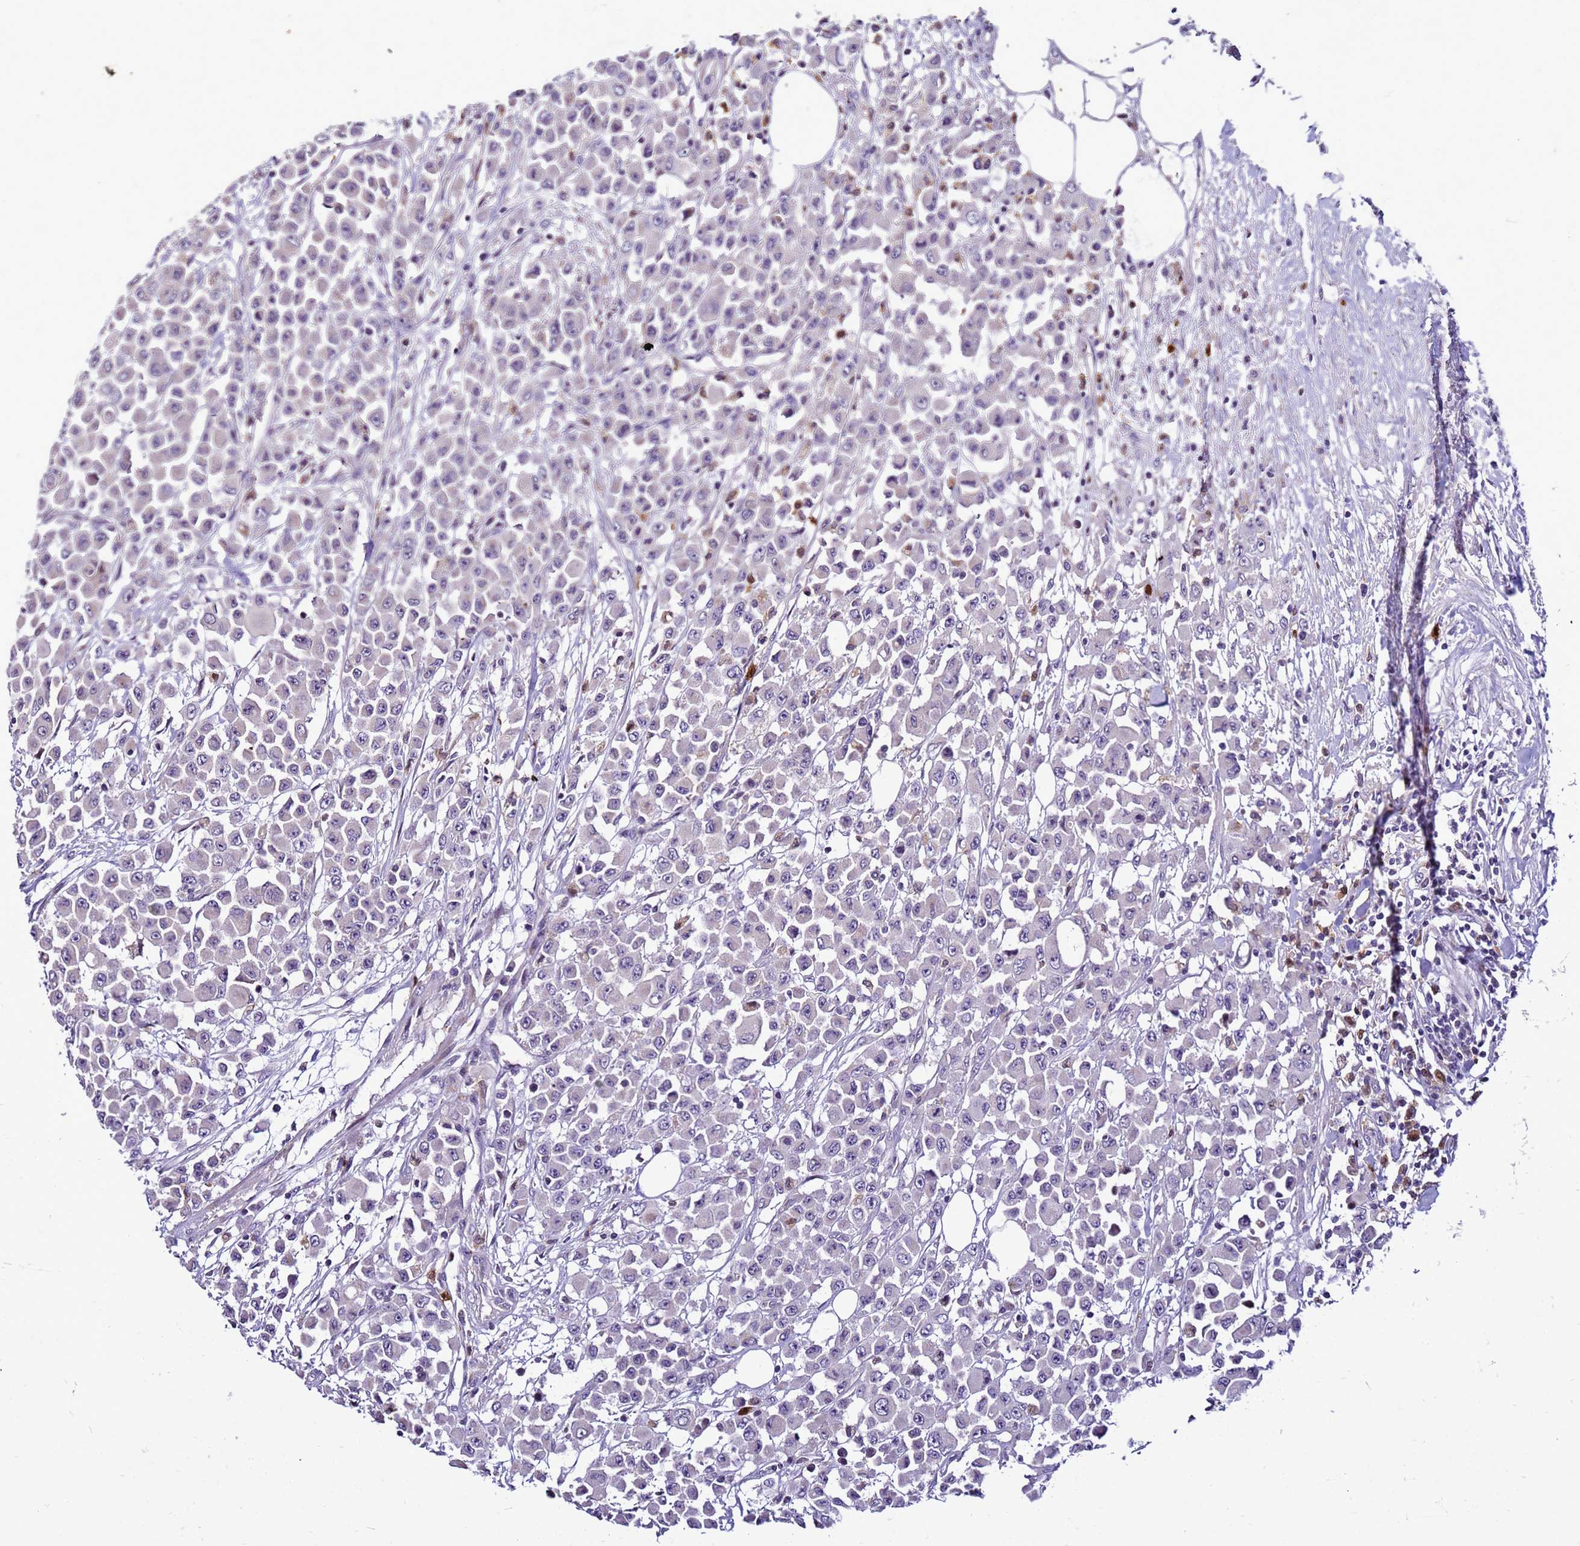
{"staining": {"intensity": "negative", "quantity": "none", "location": "none"}, "tissue": "colorectal cancer", "cell_type": "Tumor cells", "image_type": "cancer", "snomed": [{"axis": "morphology", "description": "Adenocarcinoma, NOS"}, {"axis": "topography", "description": "Colon"}], "caption": "Adenocarcinoma (colorectal) was stained to show a protein in brown. There is no significant positivity in tumor cells.", "gene": "VPS4B", "patient": {"sex": "male", "age": 51}}